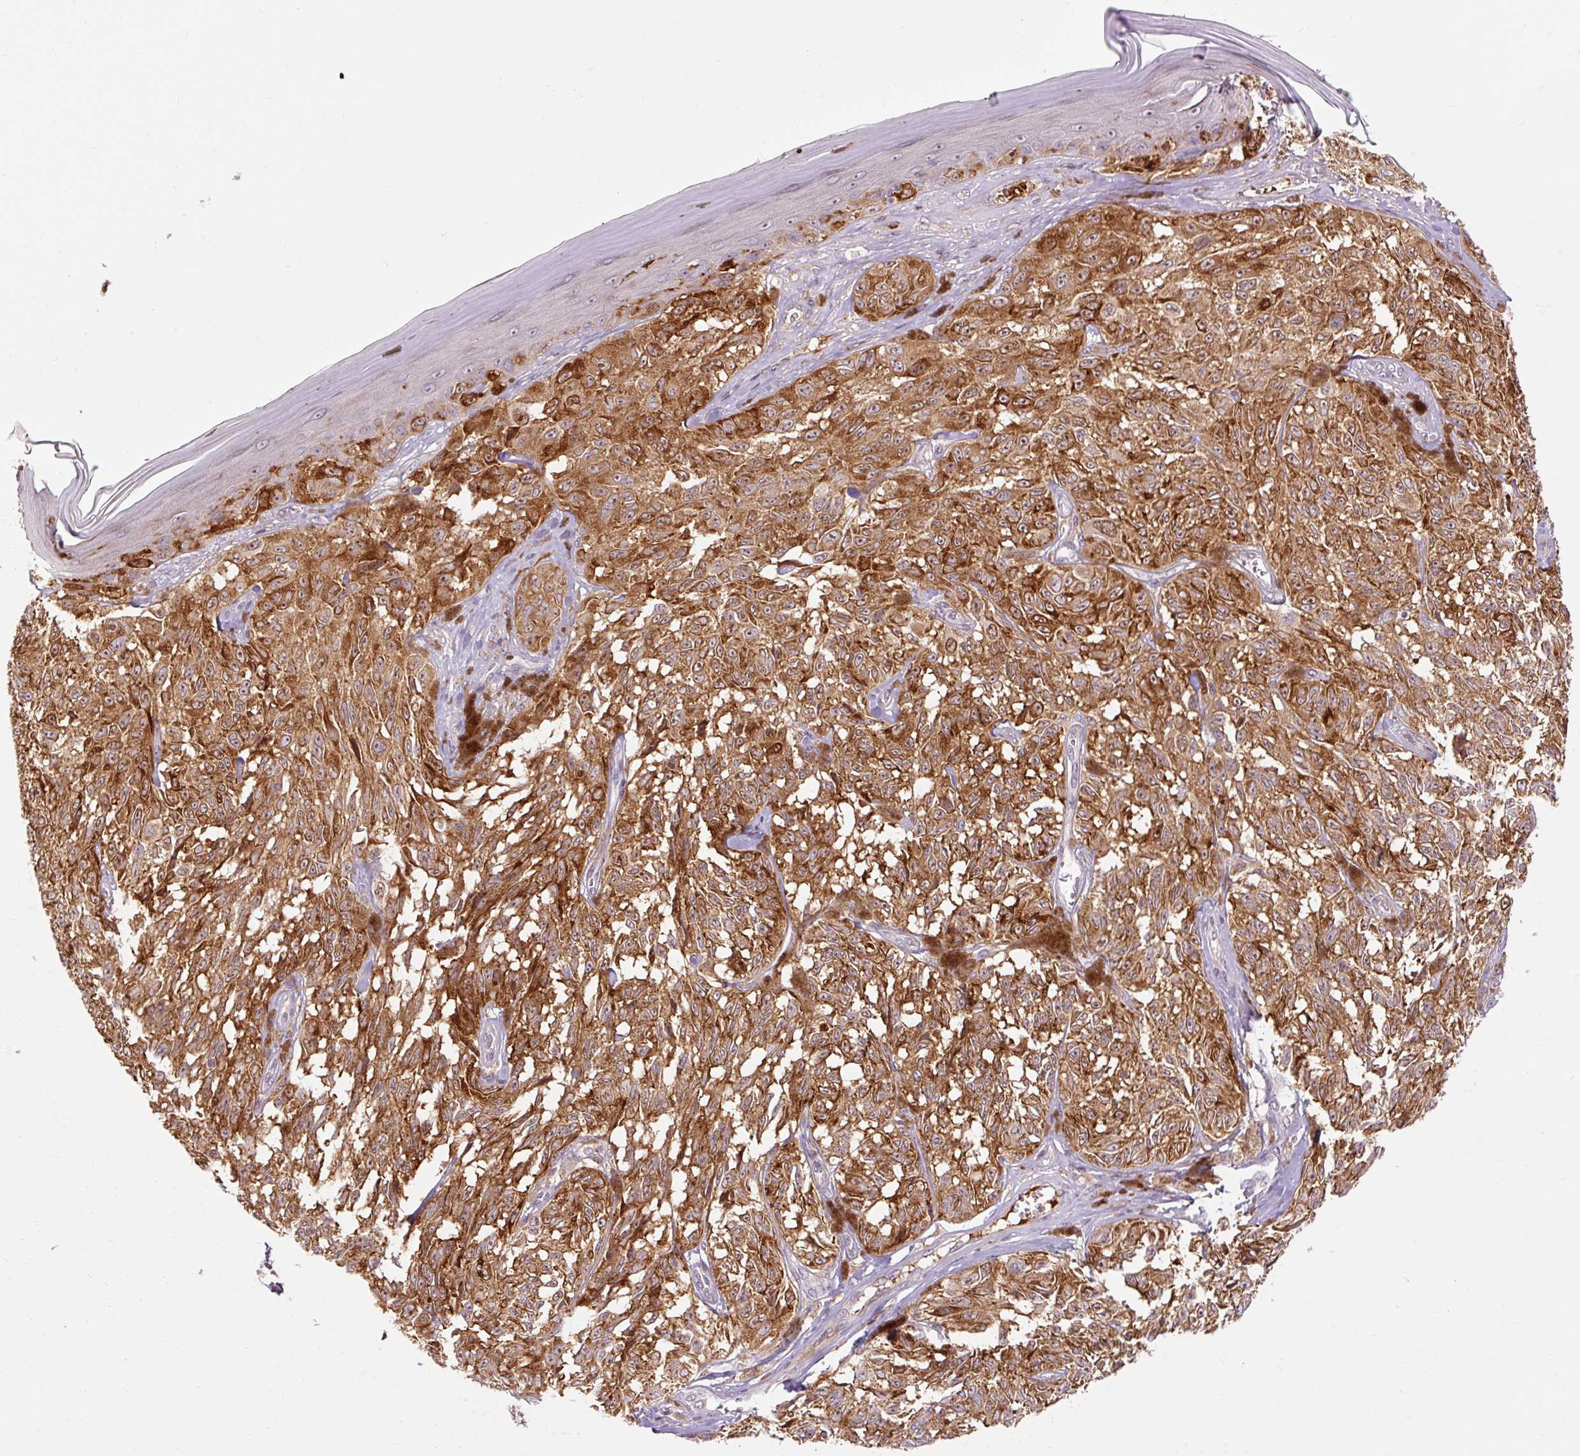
{"staining": {"intensity": "strong", "quantity": ">75%", "location": "cytoplasmic/membranous"}, "tissue": "melanoma", "cell_type": "Tumor cells", "image_type": "cancer", "snomed": [{"axis": "morphology", "description": "Malignant melanoma, NOS"}, {"axis": "topography", "description": "Skin"}], "caption": "High-power microscopy captured an immunohistochemistry photomicrograph of malignant melanoma, revealing strong cytoplasmic/membranous positivity in about >75% of tumor cells.", "gene": "CEBPZ", "patient": {"sex": "male", "age": 68}}